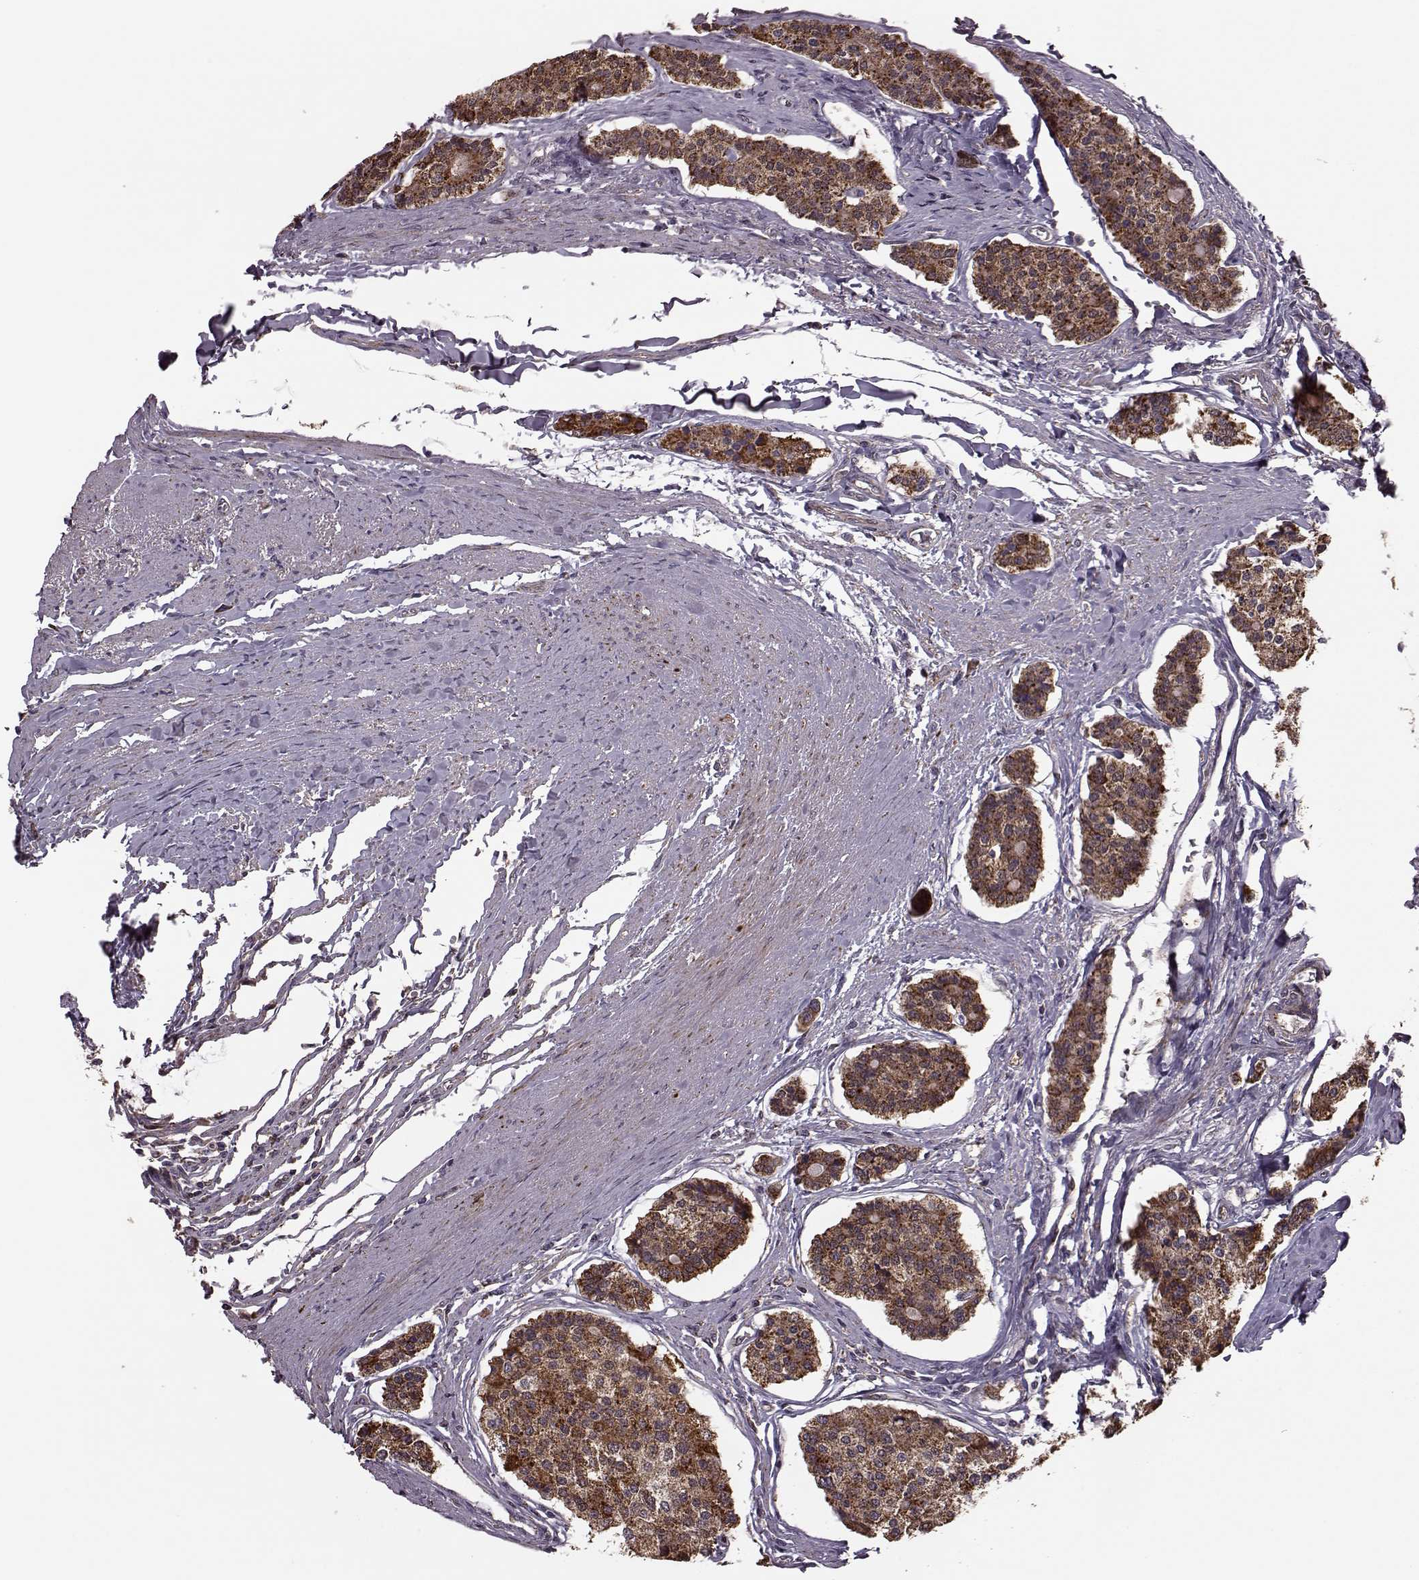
{"staining": {"intensity": "strong", "quantity": ">75%", "location": "cytoplasmic/membranous"}, "tissue": "carcinoid", "cell_type": "Tumor cells", "image_type": "cancer", "snomed": [{"axis": "morphology", "description": "Carcinoid, malignant, NOS"}, {"axis": "topography", "description": "Small intestine"}], "caption": "This photomicrograph exhibits malignant carcinoid stained with immunohistochemistry to label a protein in brown. The cytoplasmic/membranous of tumor cells show strong positivity for the protein. Nuclei are counter-stained blue.", "gene": "PUDP", "patient": {"sex": "female", "age": 65}}